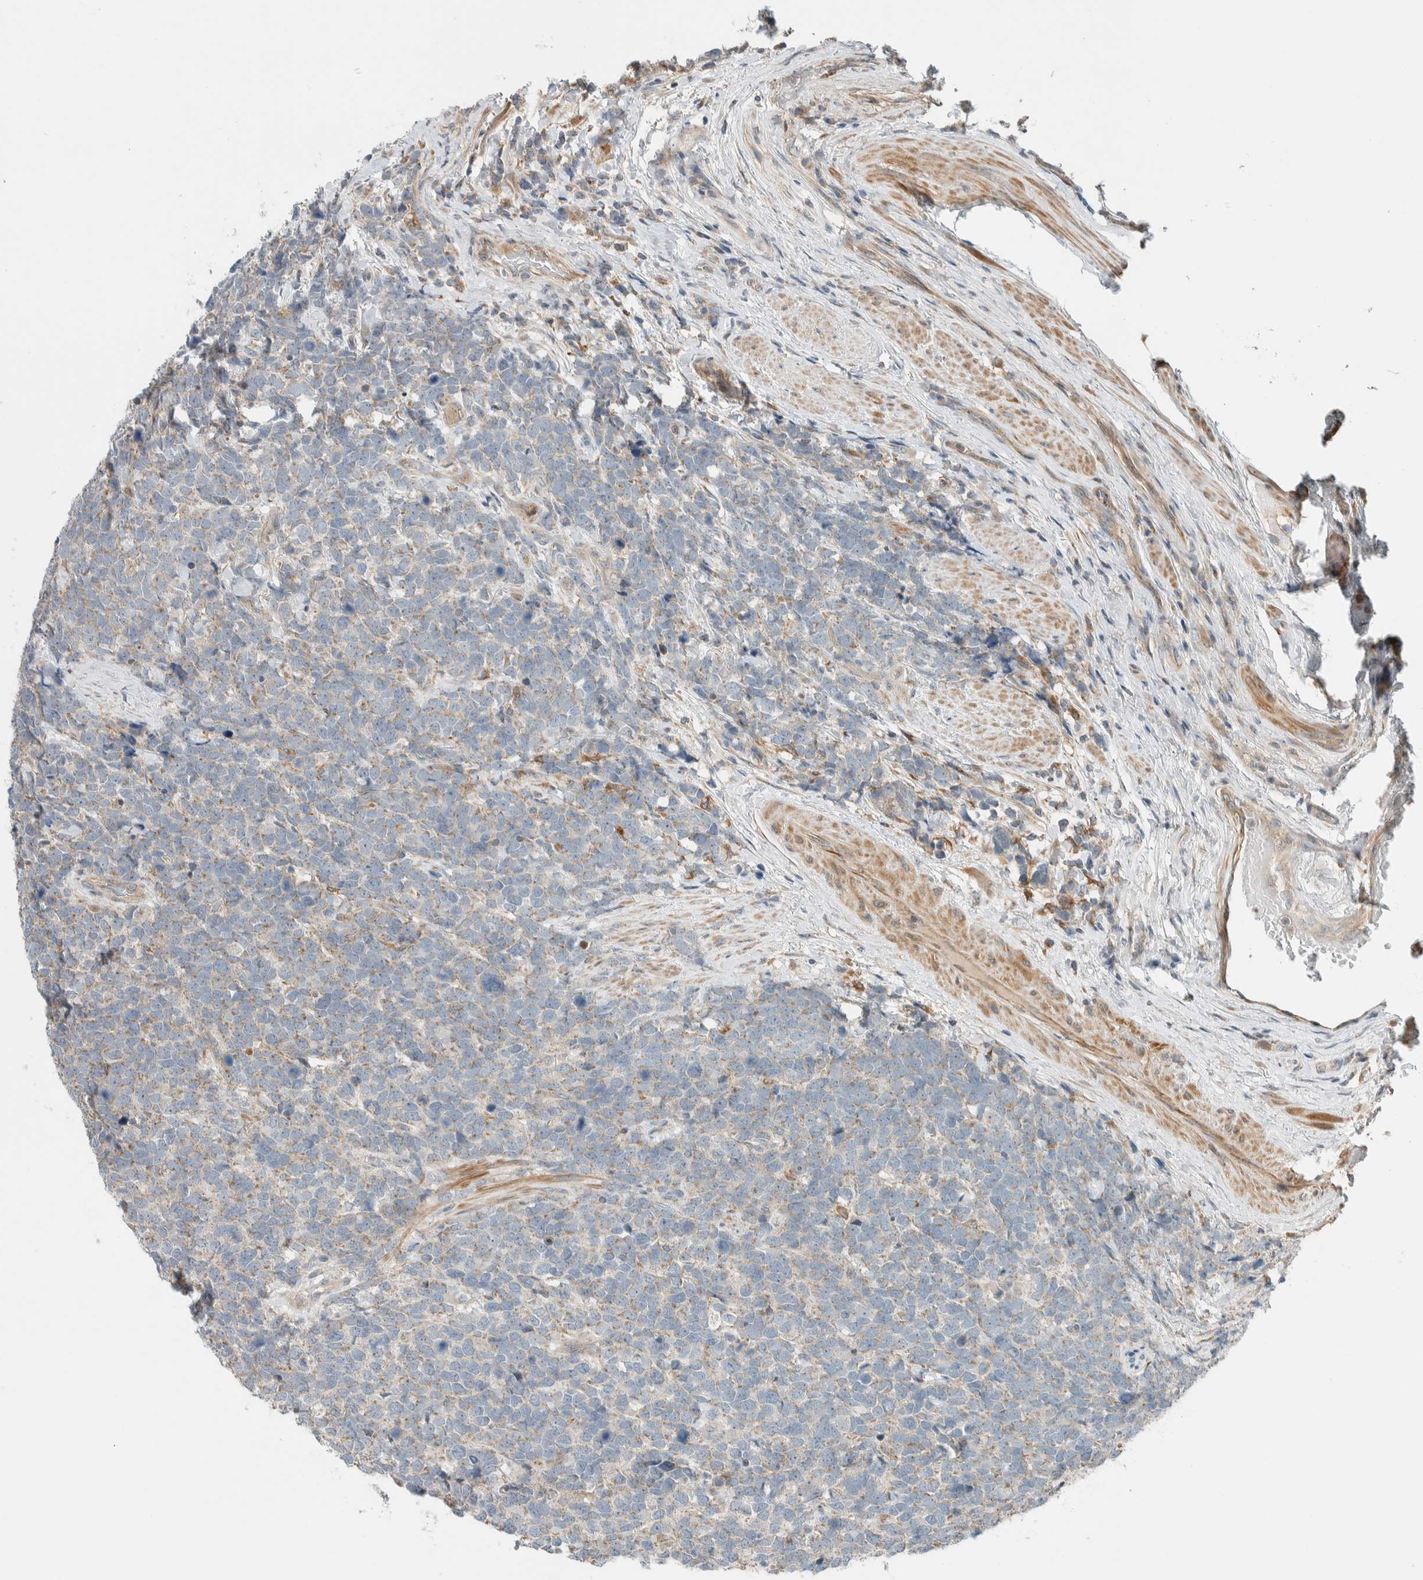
{"staining": {"intensity": "weak", "quantity": "<25%", "location": "cytoplasmic/membranous"}, "tissue": "urothelial cancer", "cell_type": "Tumor cells", "image_type": "cancer", "snomed": [{"axis": "morphology", "description": "Urothelial carcinoma, High grade"}, {"axis": "topography", "description": "Urinary bladder"}], "caption": "IHC of urothelial carcinoma (high-grade) displays no expression in tumor cells. Brightfield microscopy of IHC stained with DAB (3,3'-diaminobenzidine) (brown) and hematoxylin (blue), captured at high magnification.", "gene": "SLFN12L", "patient": {"sex": "female", "age": 82}}